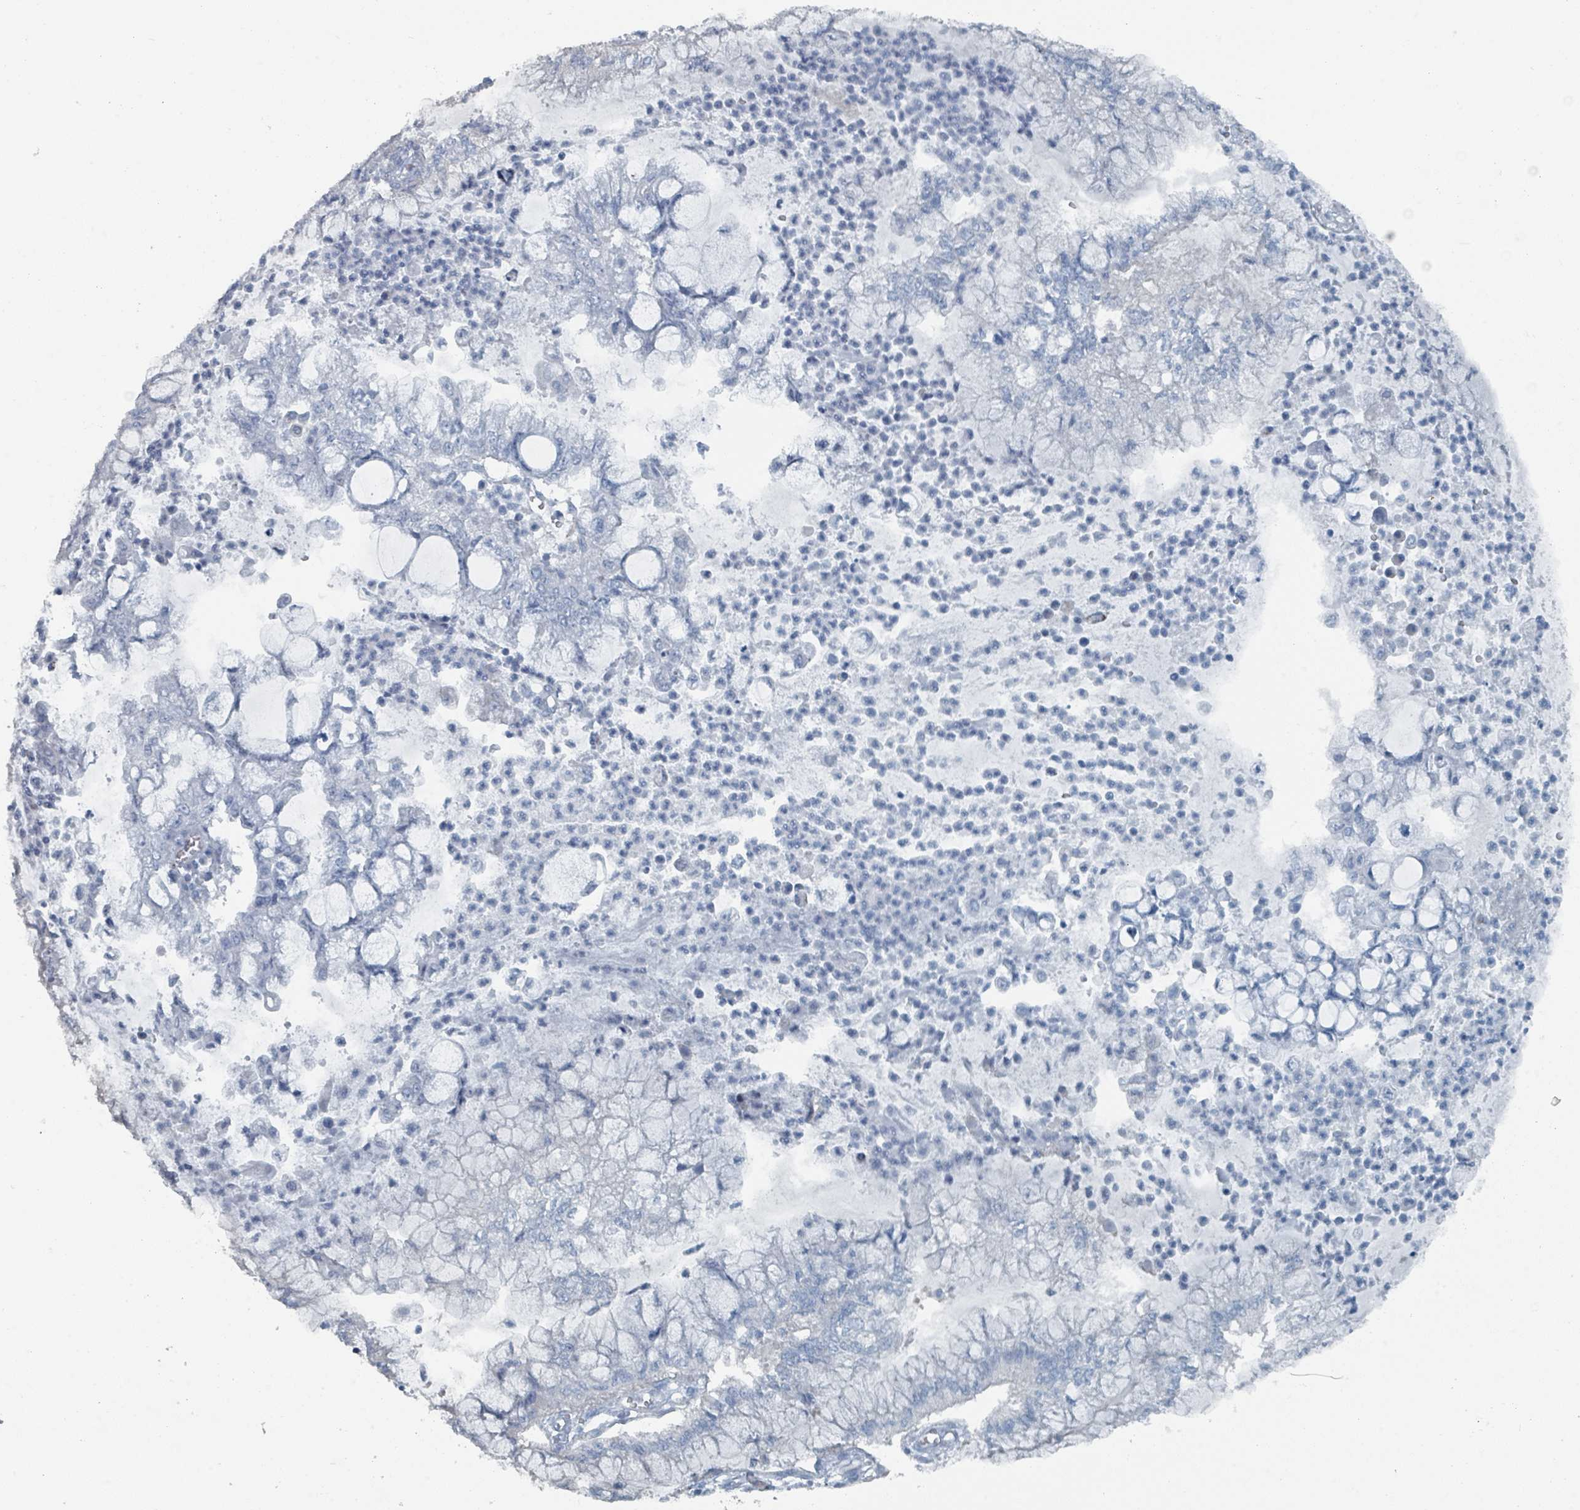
{"staining": {"intensity": "negative", "quantity": "none", "location": "none"}, "tissue": "pancreatic cancer", "cell_type": "Tumor cells", "image_type": "cancer", "snomed": [{"axis": "morphology", "description": "Adenocarcinoma, NOS"}, {"axis": "topography", "description": "Pancreas"}], "caption": "Pancreatic cancer (adenocarcinoma) was stained to show a protein in brown. There is no significant staining in tumor cells. (DAB (3,3'-diaminobenzidine) IHC visualized using brightfield microscopy, high magnification).", "gene": "GAMT", "patient": {"sex": "male", "age": 73}}